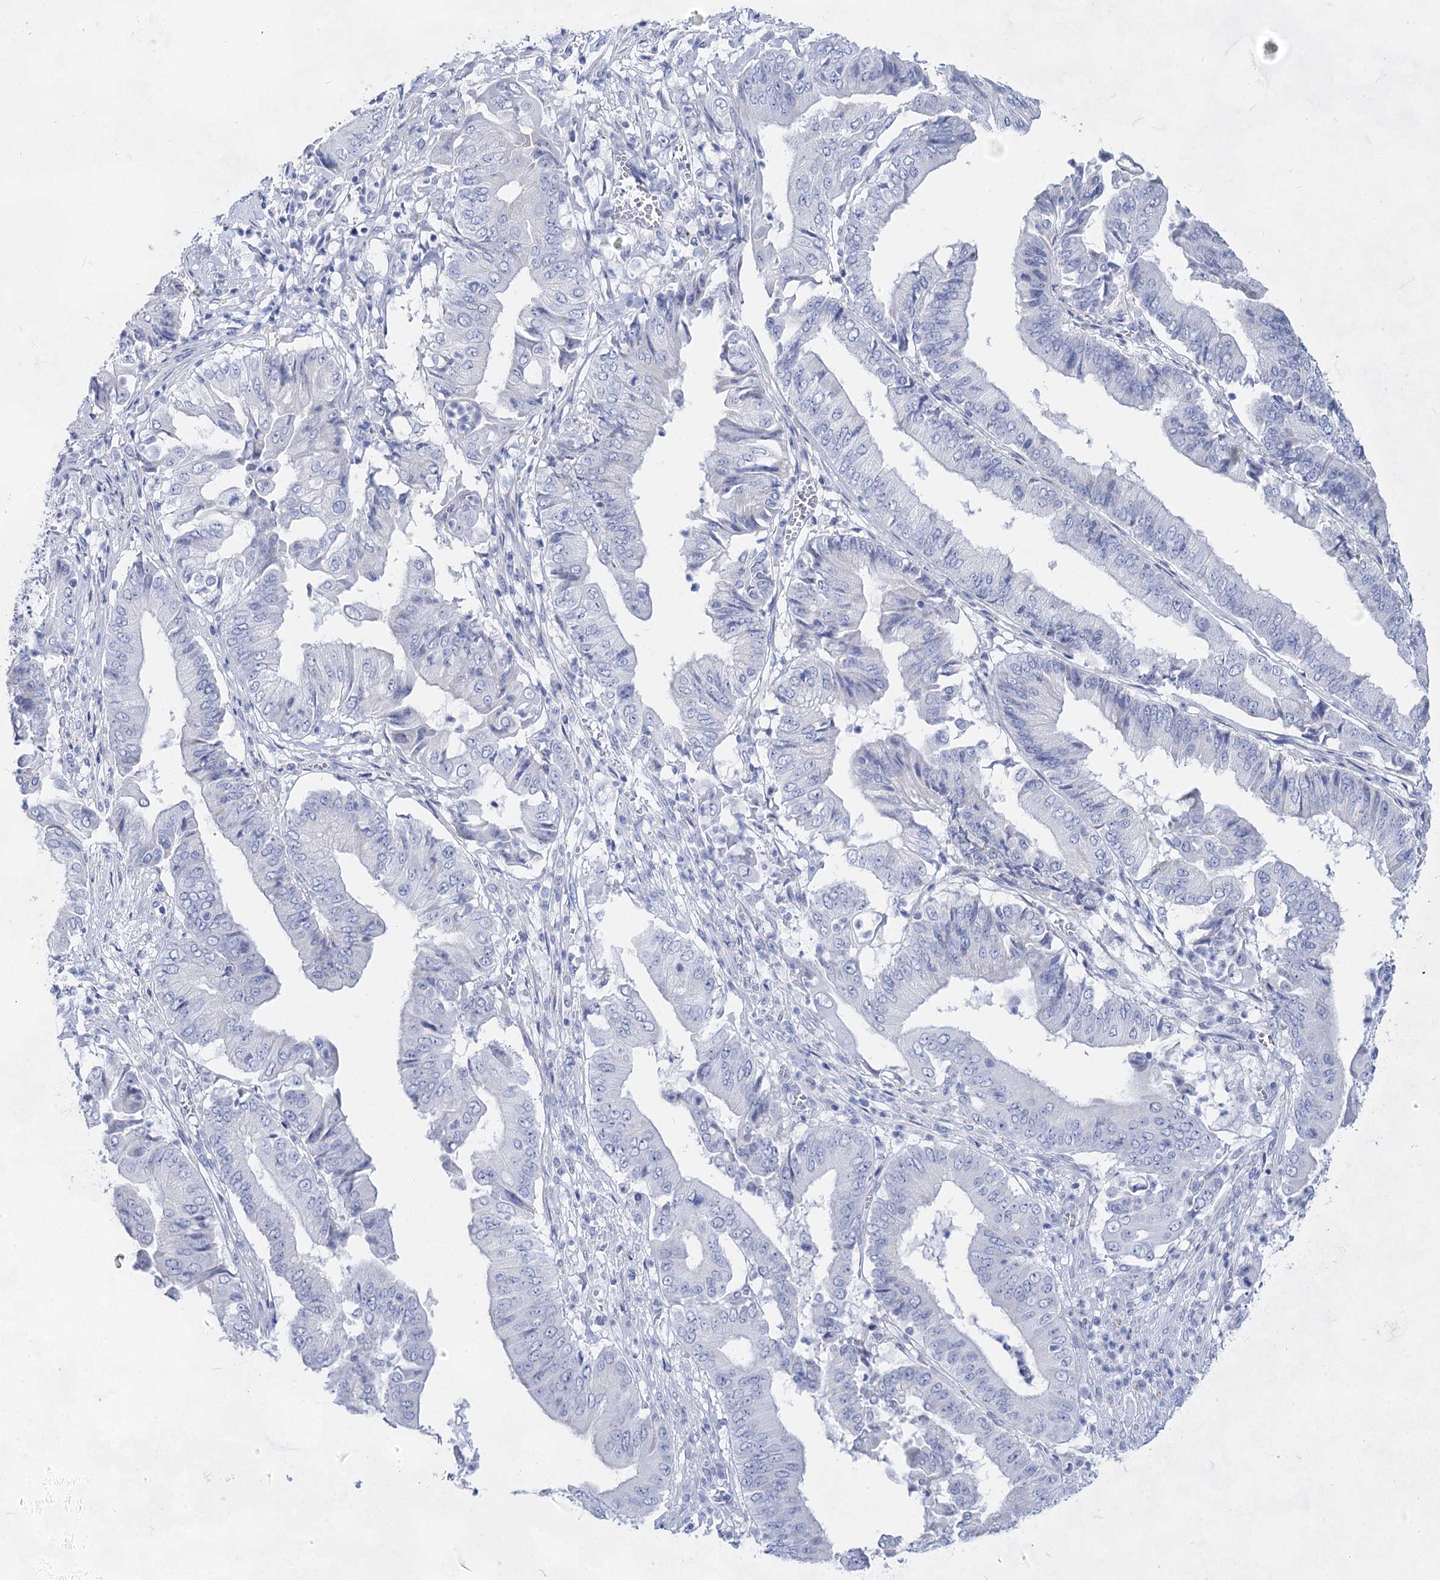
{"staining": {"intensity": "negative", "quantity": "none", "location": "none"}, "tissue": "pancreatic cancer", "cell_type": "Tumor cells", "image_type": "cancer", "snomed": [{"axis": "morphology", "description": "Adenocarcinoma, NOS"}, {"axis": "topography", "description": "Pancreas"}], "caption": "Tumor cells are negative for brown protein staining in adenocarcinoma (pancreatic). (Brightfield microscopy of DAB IHC at high magnification).", "gene": "ACRV1", "patient": {"sex": "female", "age": 77}}